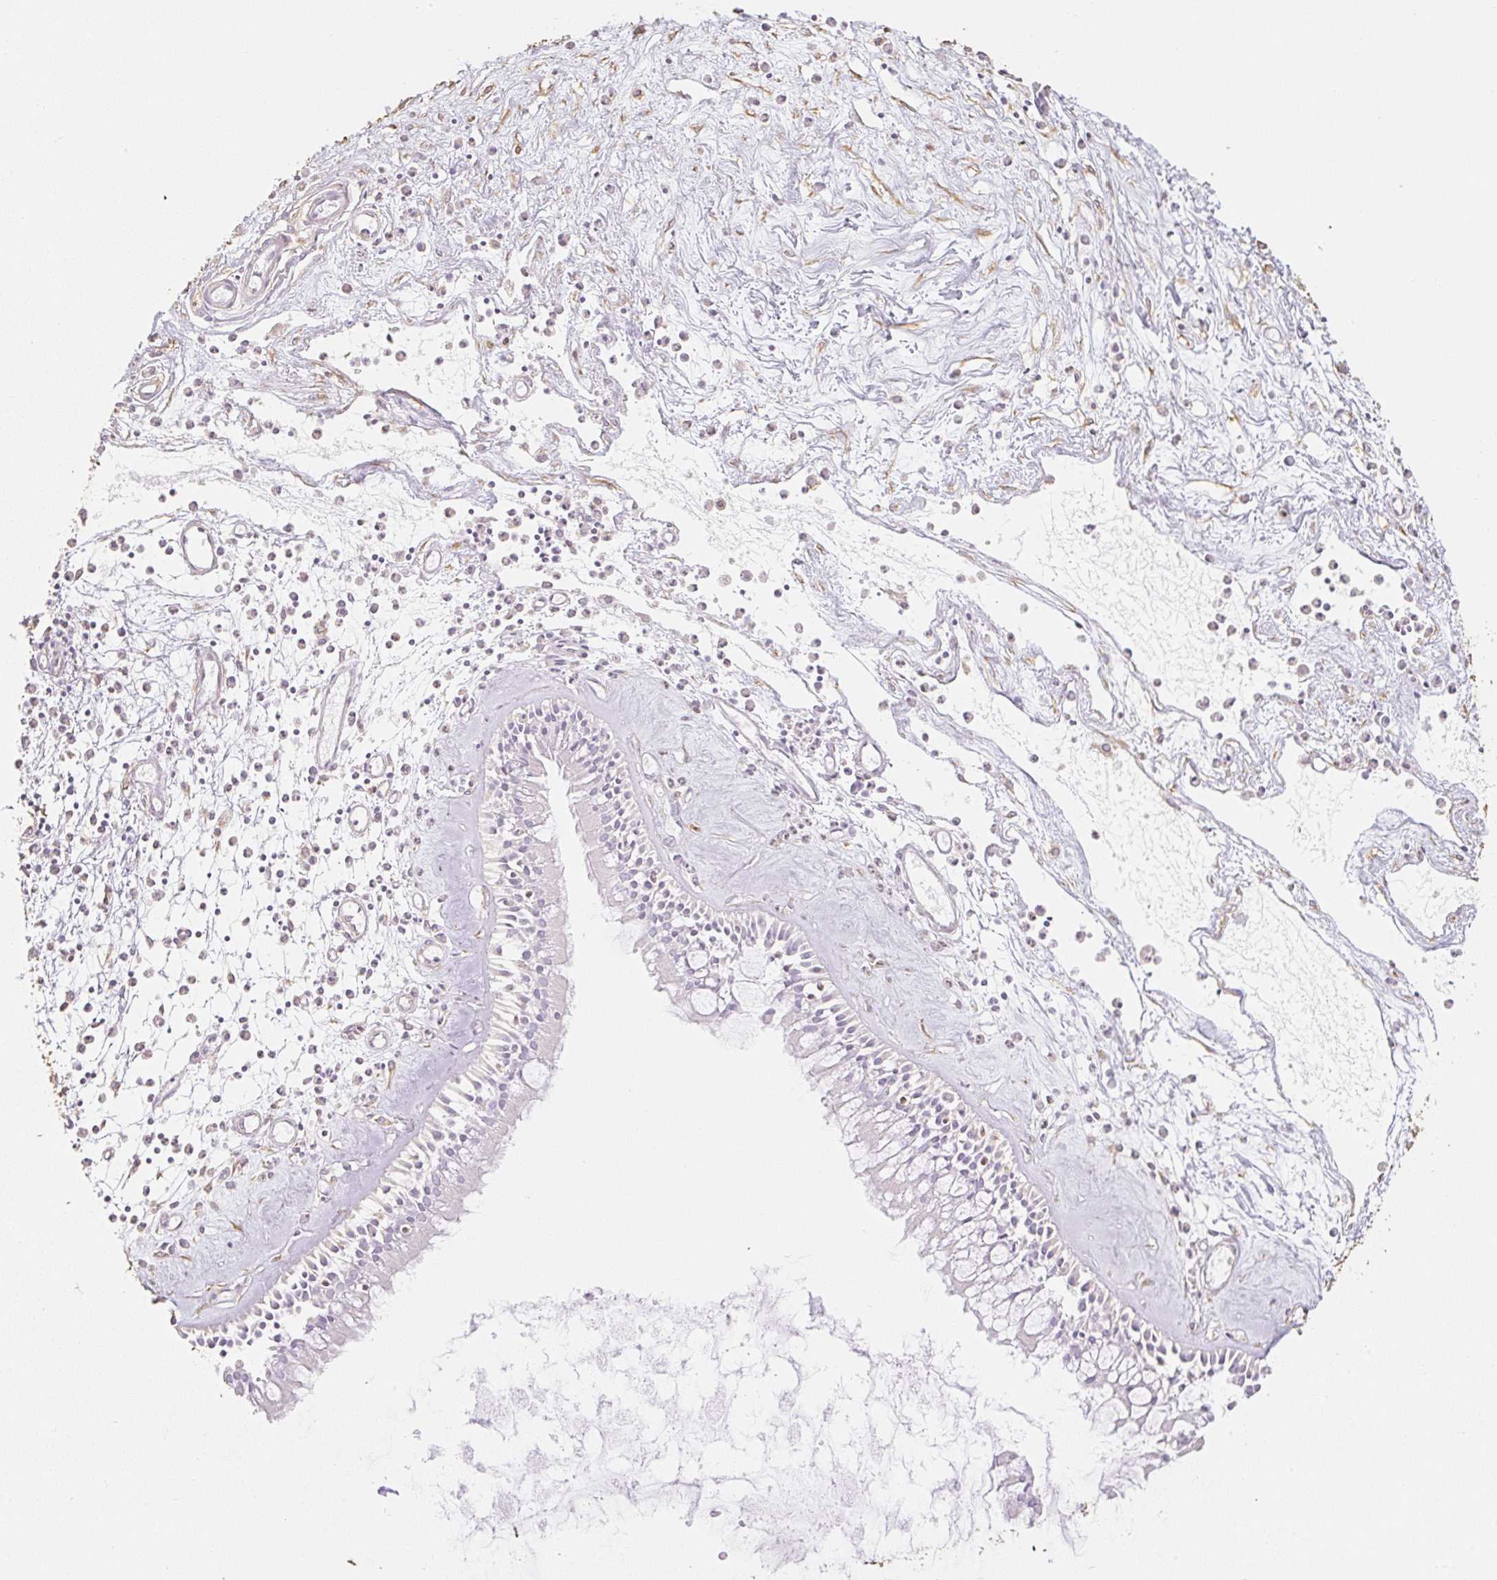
{"staining": {"intensity": "negative", "quantity": "none", "location": "none"}, "tissue": "nasopharynx", "cell_type": "Respiratory epithelial cells", "image_type": "normal", "snomed": [{"axis": "morphology", "description": "Normal tissue, NOS"}, {"axis": "morphology", "description": "Inflammation, NOS"}, {"axis": "topography", "description": "Nasopharynx"}], "caption": "DAB immunohistochemical staining of benign nasopharynx shows no significant staining in respiratory epithelial cells. (Brightfield microscopy of DAB (3,3'-diaminobenzidine) immunohistochemistry (IHC) at high magnification).", "gene": "MBOAT7", "patient": {"sex": "male", "age": 61}}